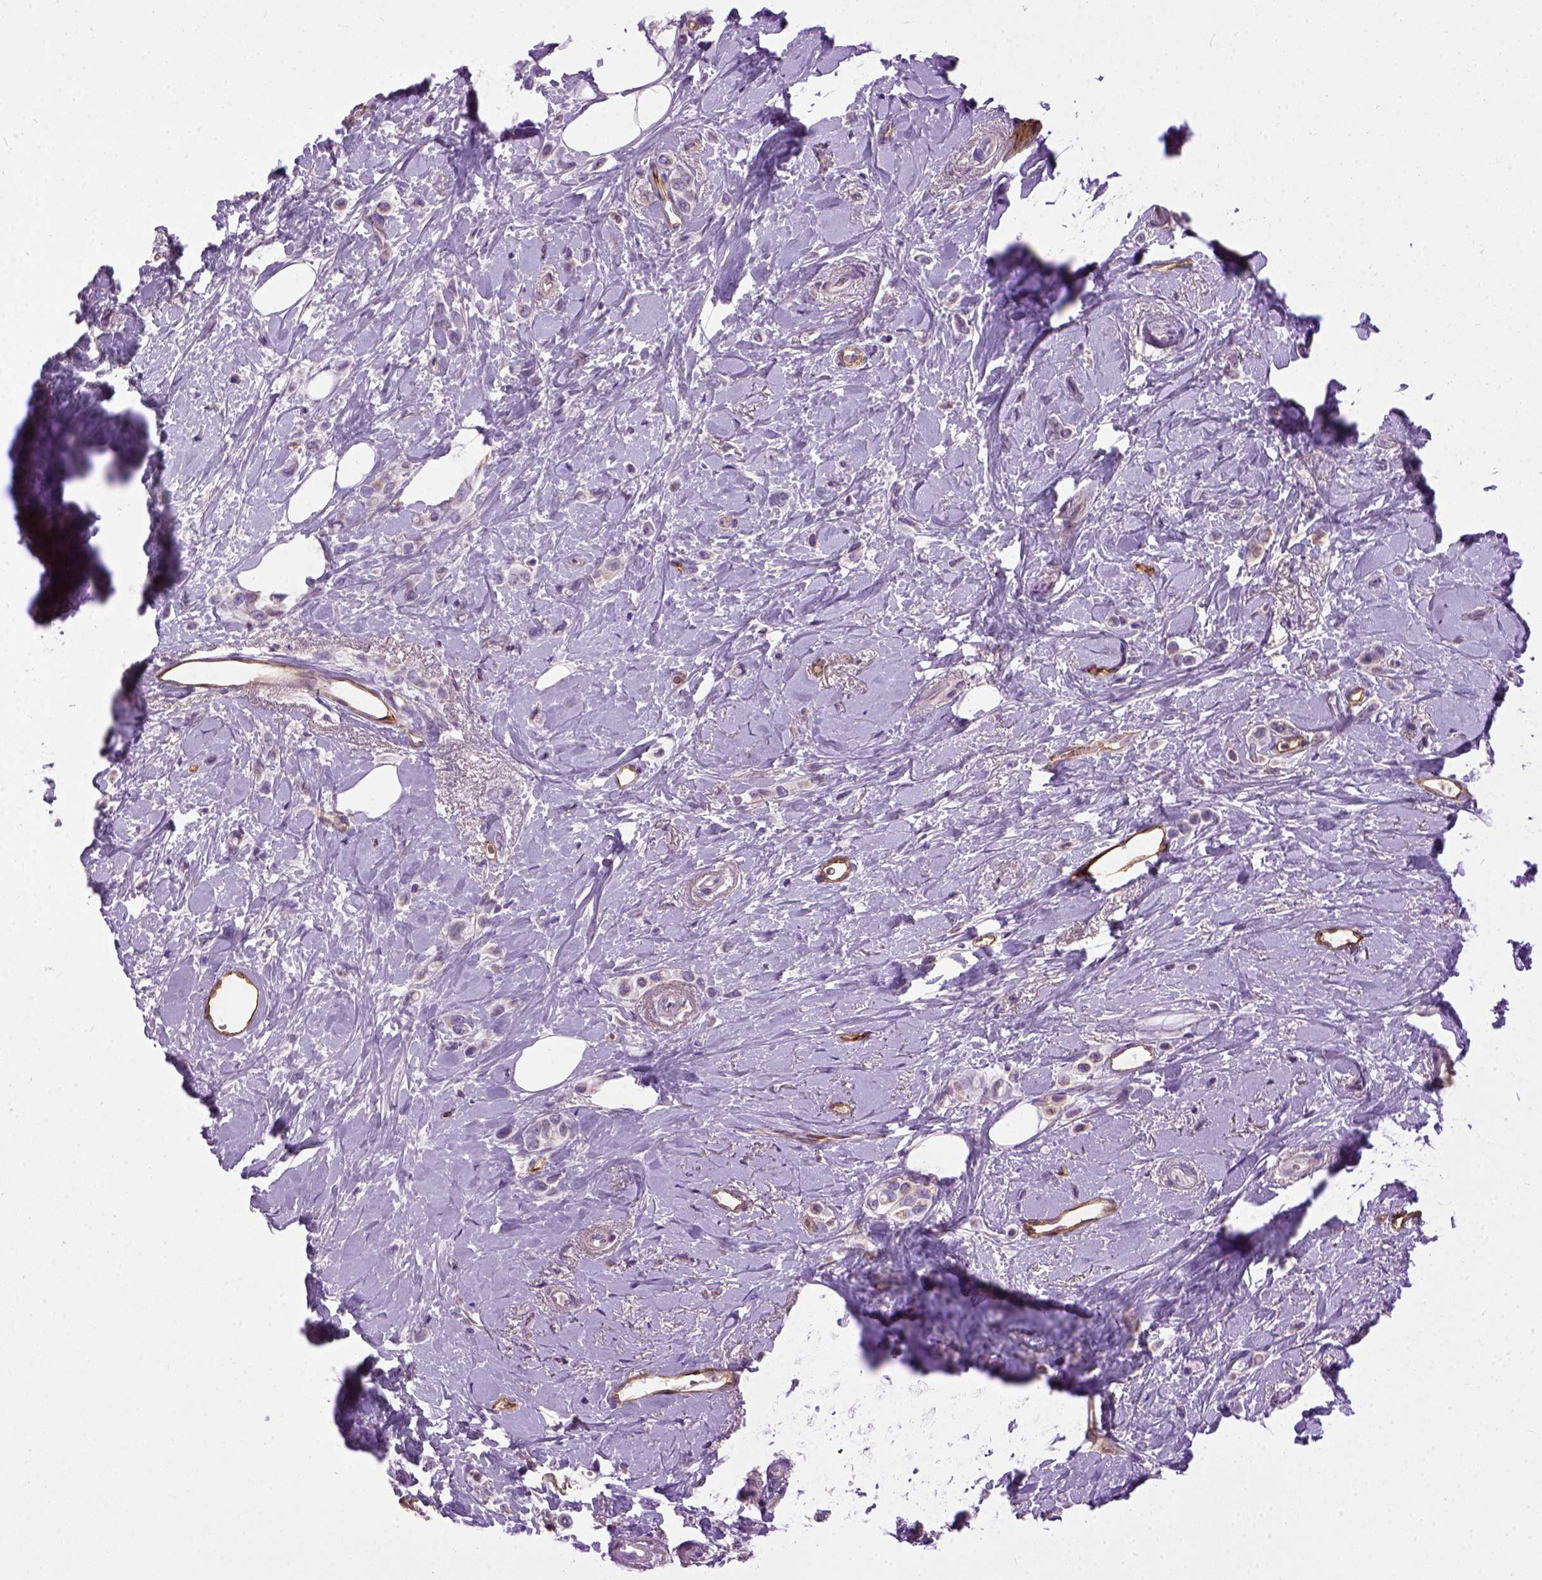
{"staining": {"intensity": "negative", "quantity": "none", "location": "none"}, "tissue": "breast cancer", "cell_type": "Tumor cells", "image_type": "cancer", "snomed": [{"axis": "morphology", "description": "Lobular carcinoma"}, {"axis": "topography", "description": "Breast"}], "caption": "Photomicrograph shows no significant protein positivity in tumor cells of breast lobular carcinoma.", "gene": "ENG", "patient": {"sex": "female", "age": 66}}